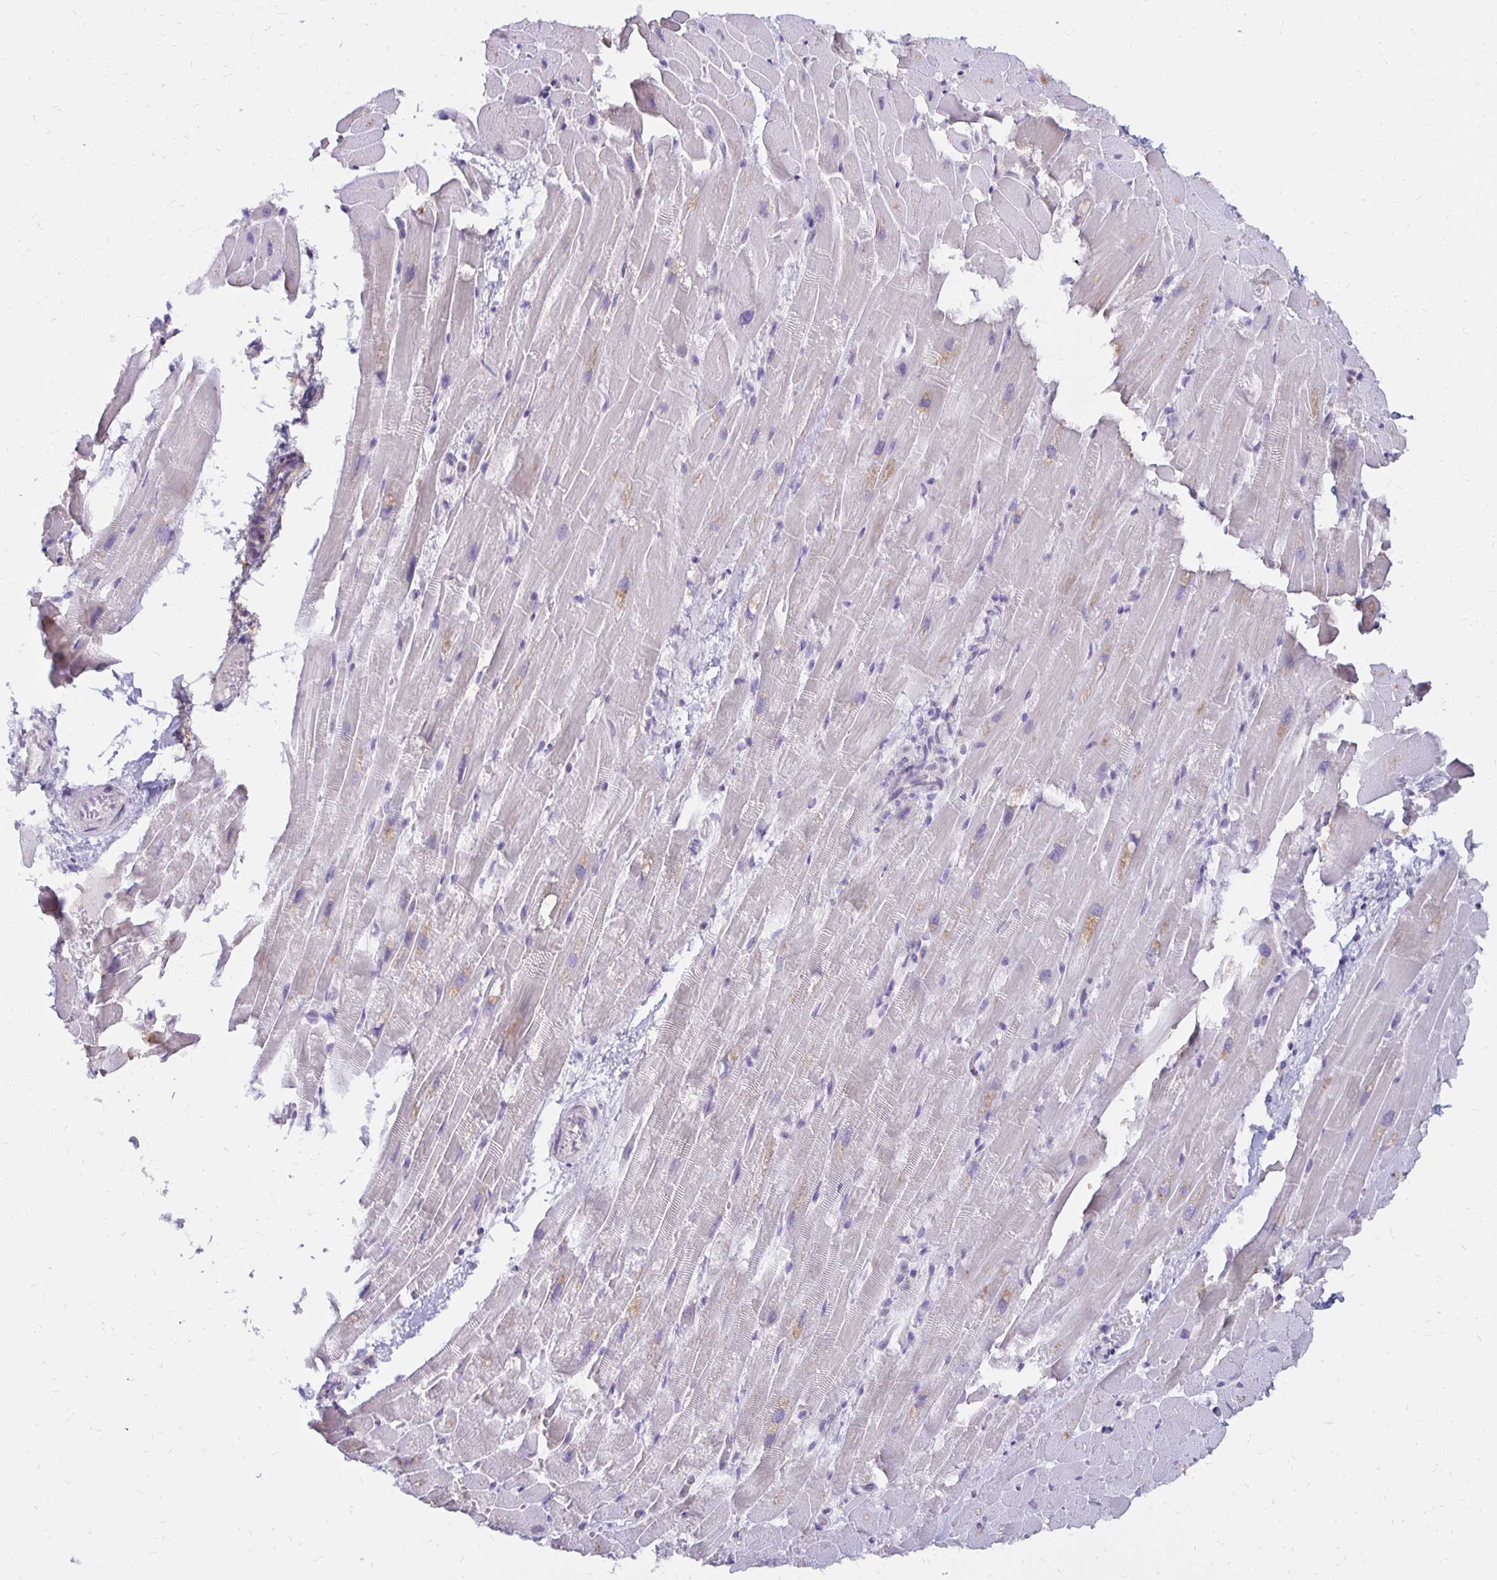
{"staining": {"intensity": "weak", "quantity": "<25%", "location": "cytoplasmic/membranous"}, "tissue": "heart muscle", "cell_type": "Cardiomyocytes", "image_type": "normal", "snomed": [{"axis": "morphology", "description": "Normal tissue, NOS"}, {"axis": "topography", "description": "Heart"}], "caption": "Immunohistochemical staining of unremarkable heart muscle demonstrates no significant expression in cardiomyocytes. Nuclei are stained in blue.", "gene": "IER3", "patient": {"sex": "male", "age": 37}}